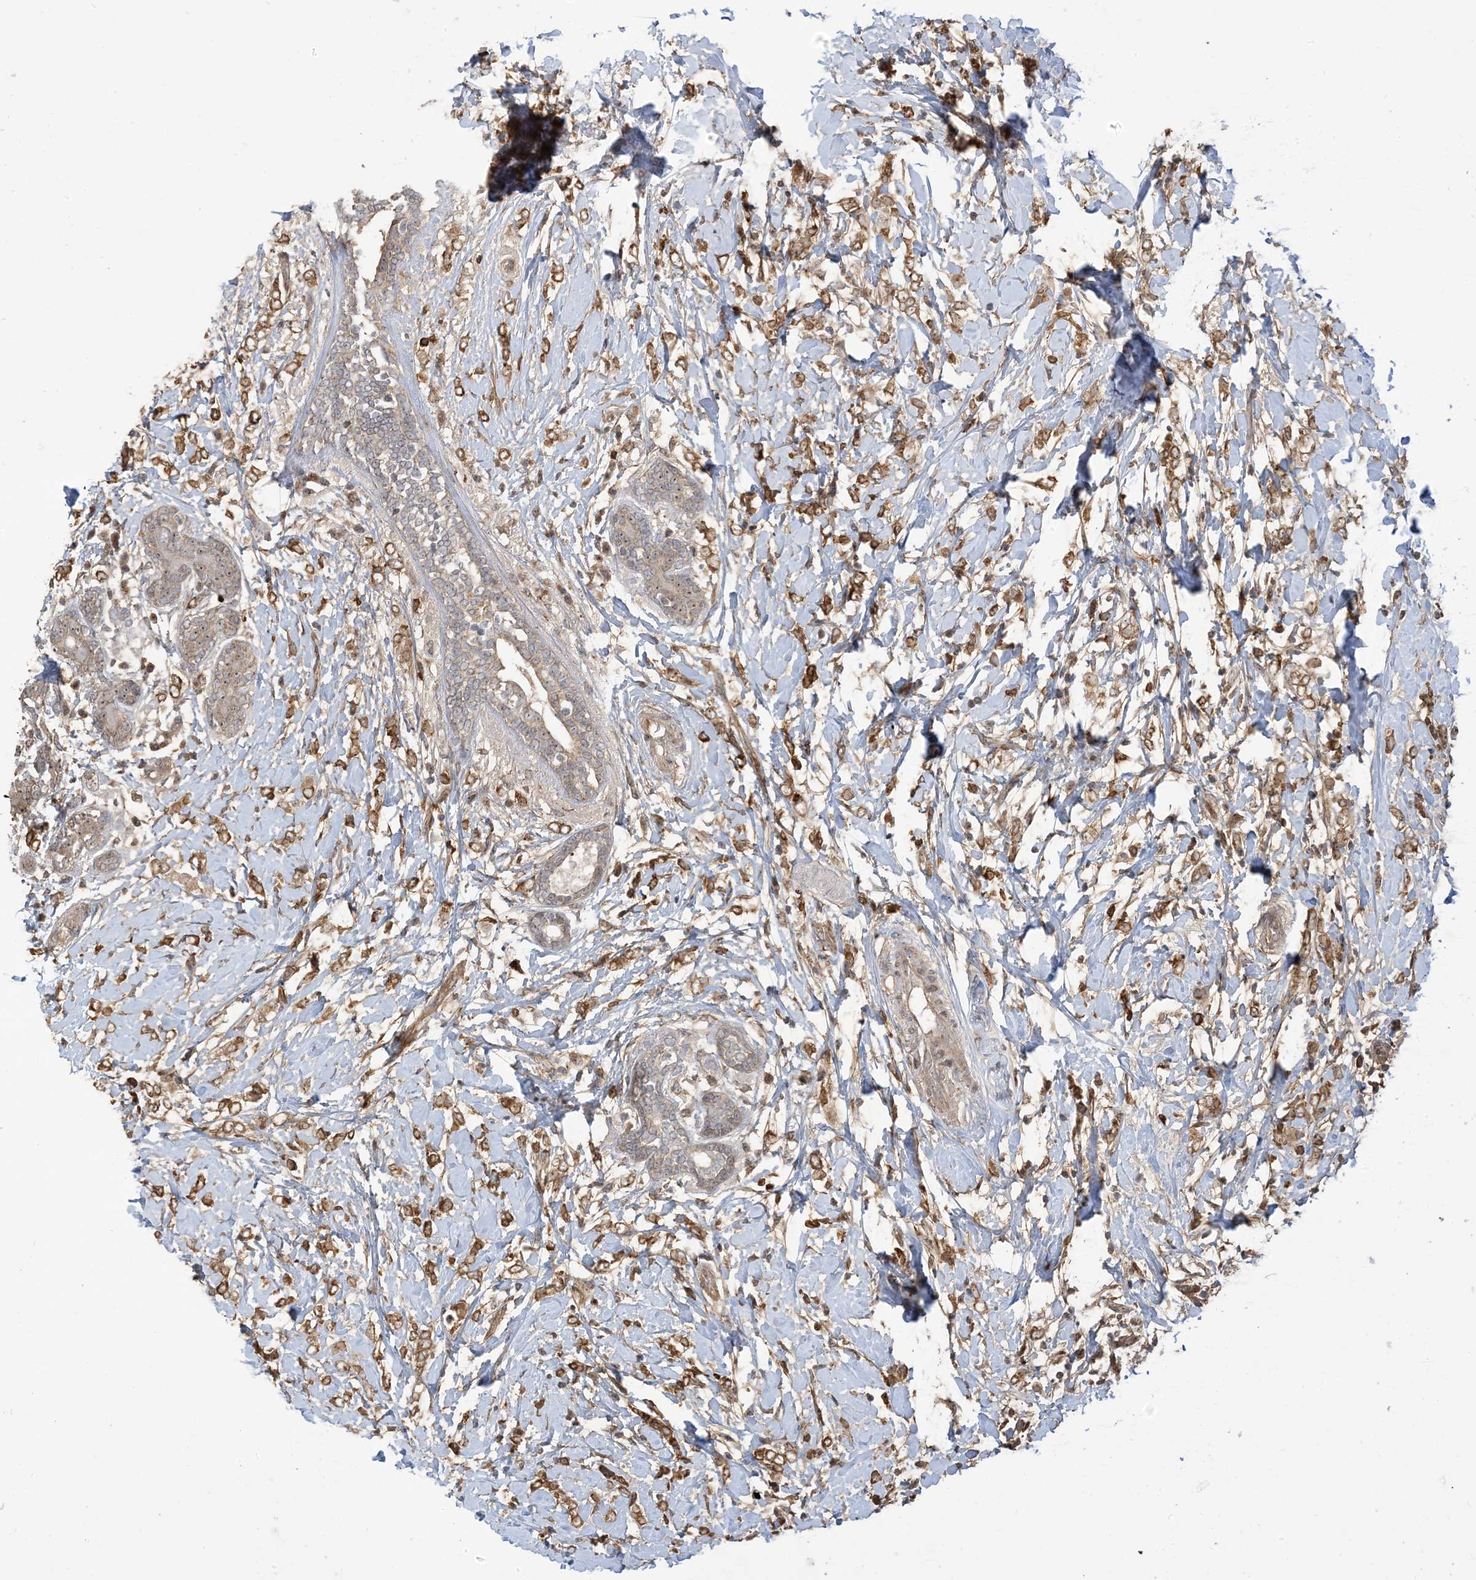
{"staining": {"intensity": "moderate", "quantity": ">75%", "location": "cytoplasmic/membranous"}, "tissue": "breast cancer", "cell_type": "Tumor cells", "image_type": "cancer", "snomed": [{"axis": "morphology", "description": "Normal tissue, NOS"}, {"axis": "morphology", "description": "Lobular carcinoma"}, {"axis": "topography", "description": "Breast"}], "caption": "Moderate cytoplasmic/membranous expression for a protein is appreciated in about >75% of tumor cells of breast lobular carcinoma using immunohistochemistry.", "gene": "ECM2", "patient": {"sex": "female", "age": 47}}